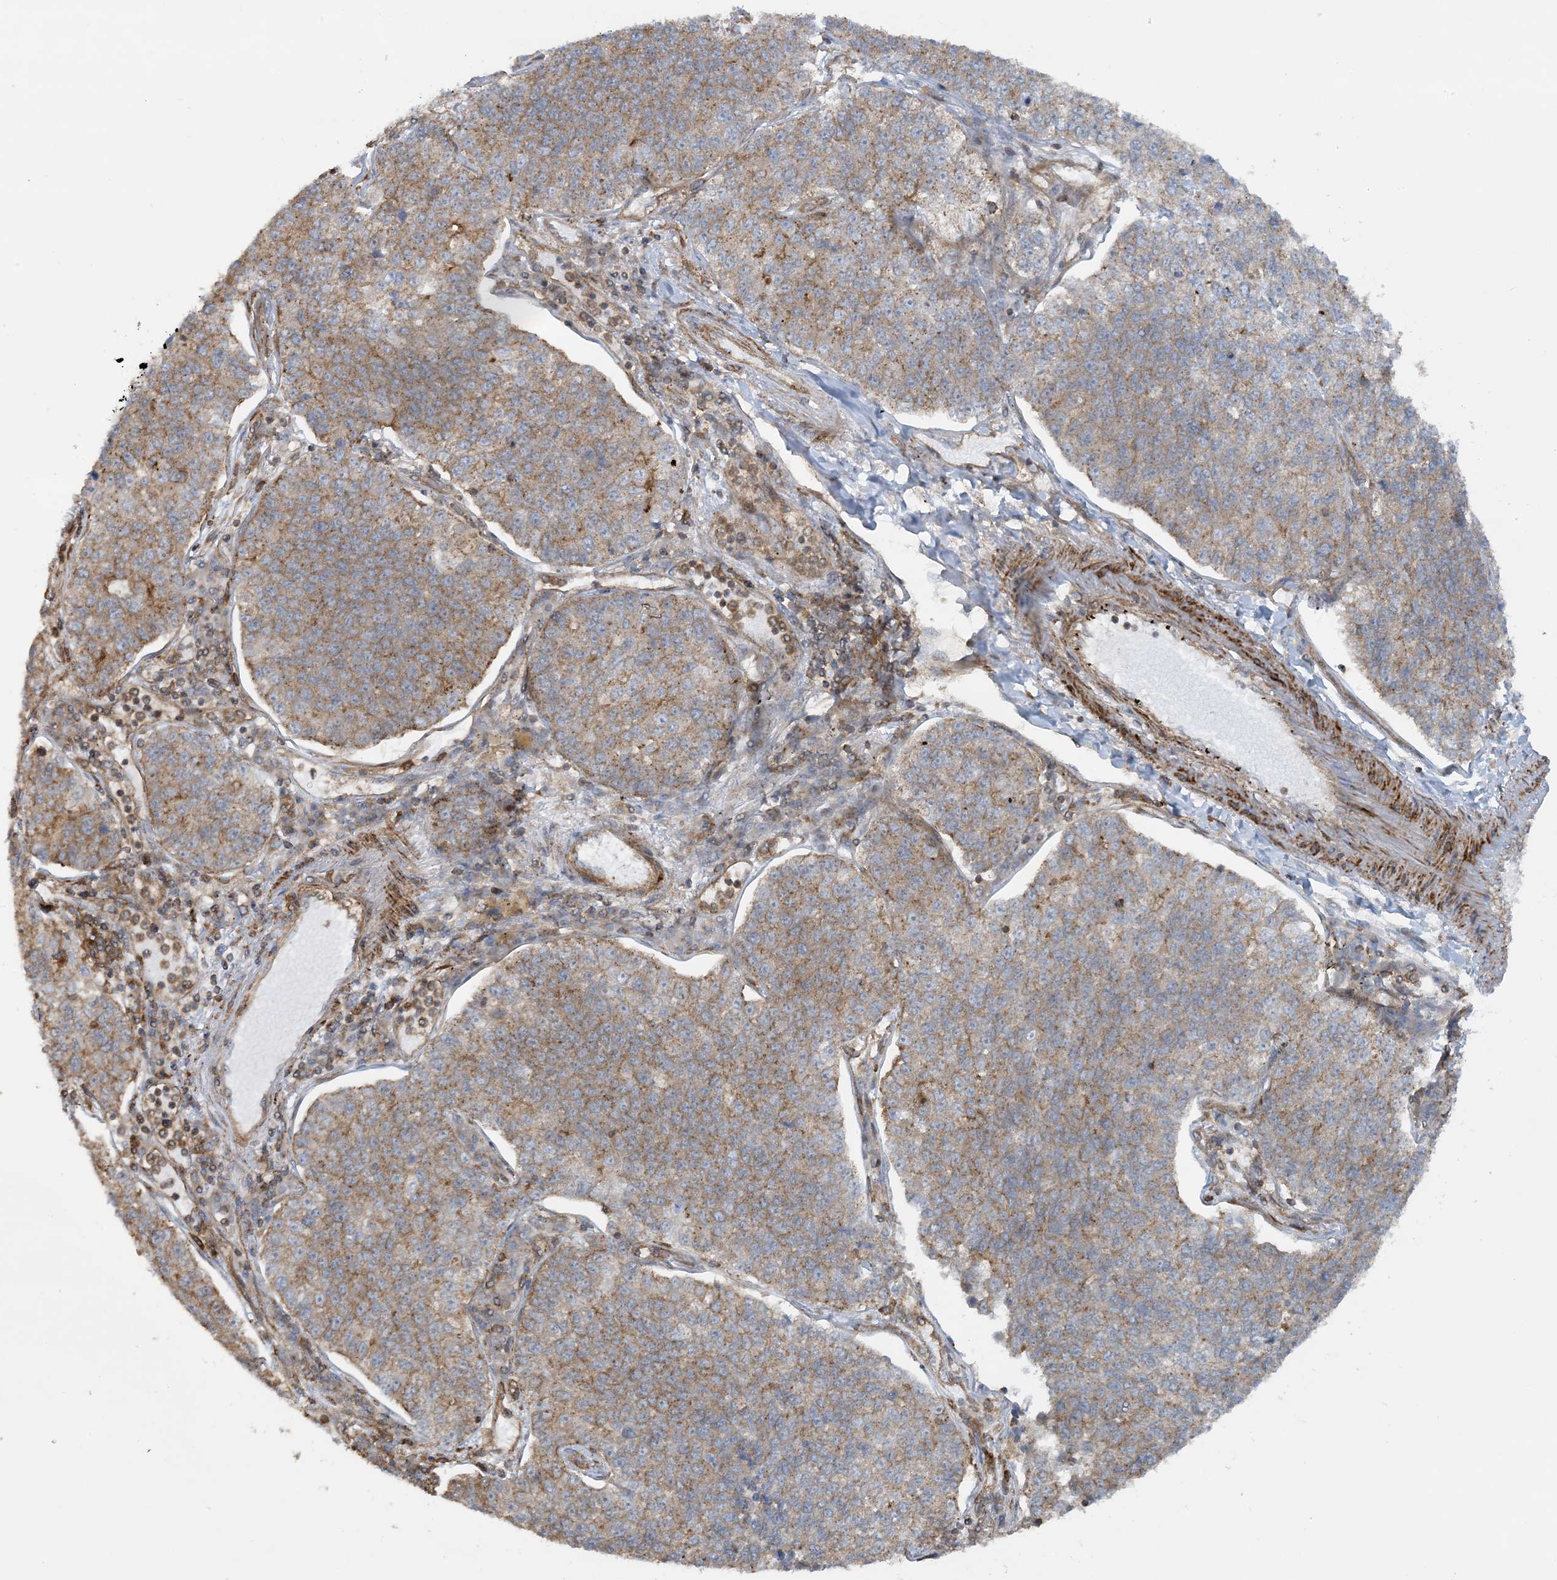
{"staining": {"intensity": "weak", "quantity": ">75%", "location": "cytoplasmic/membranous"}, "tissue": "lung cancer", "cell_type": "Tumor cells", "image_type": "cancer", "snomed": [{"axis": "morphology", "description": "Adenocarcinoma, NOS"}, {"axis": "topography", "description": "Lung"}], "caption": "Immunohistochemical staining of human adenocarcinoma (lung) shows low levels of weak cytoplasmic/membranous positivity in approximately >75% of tumor cells.", "gene": "STAM2", "patient": {"sex": "male", "age": 49}}